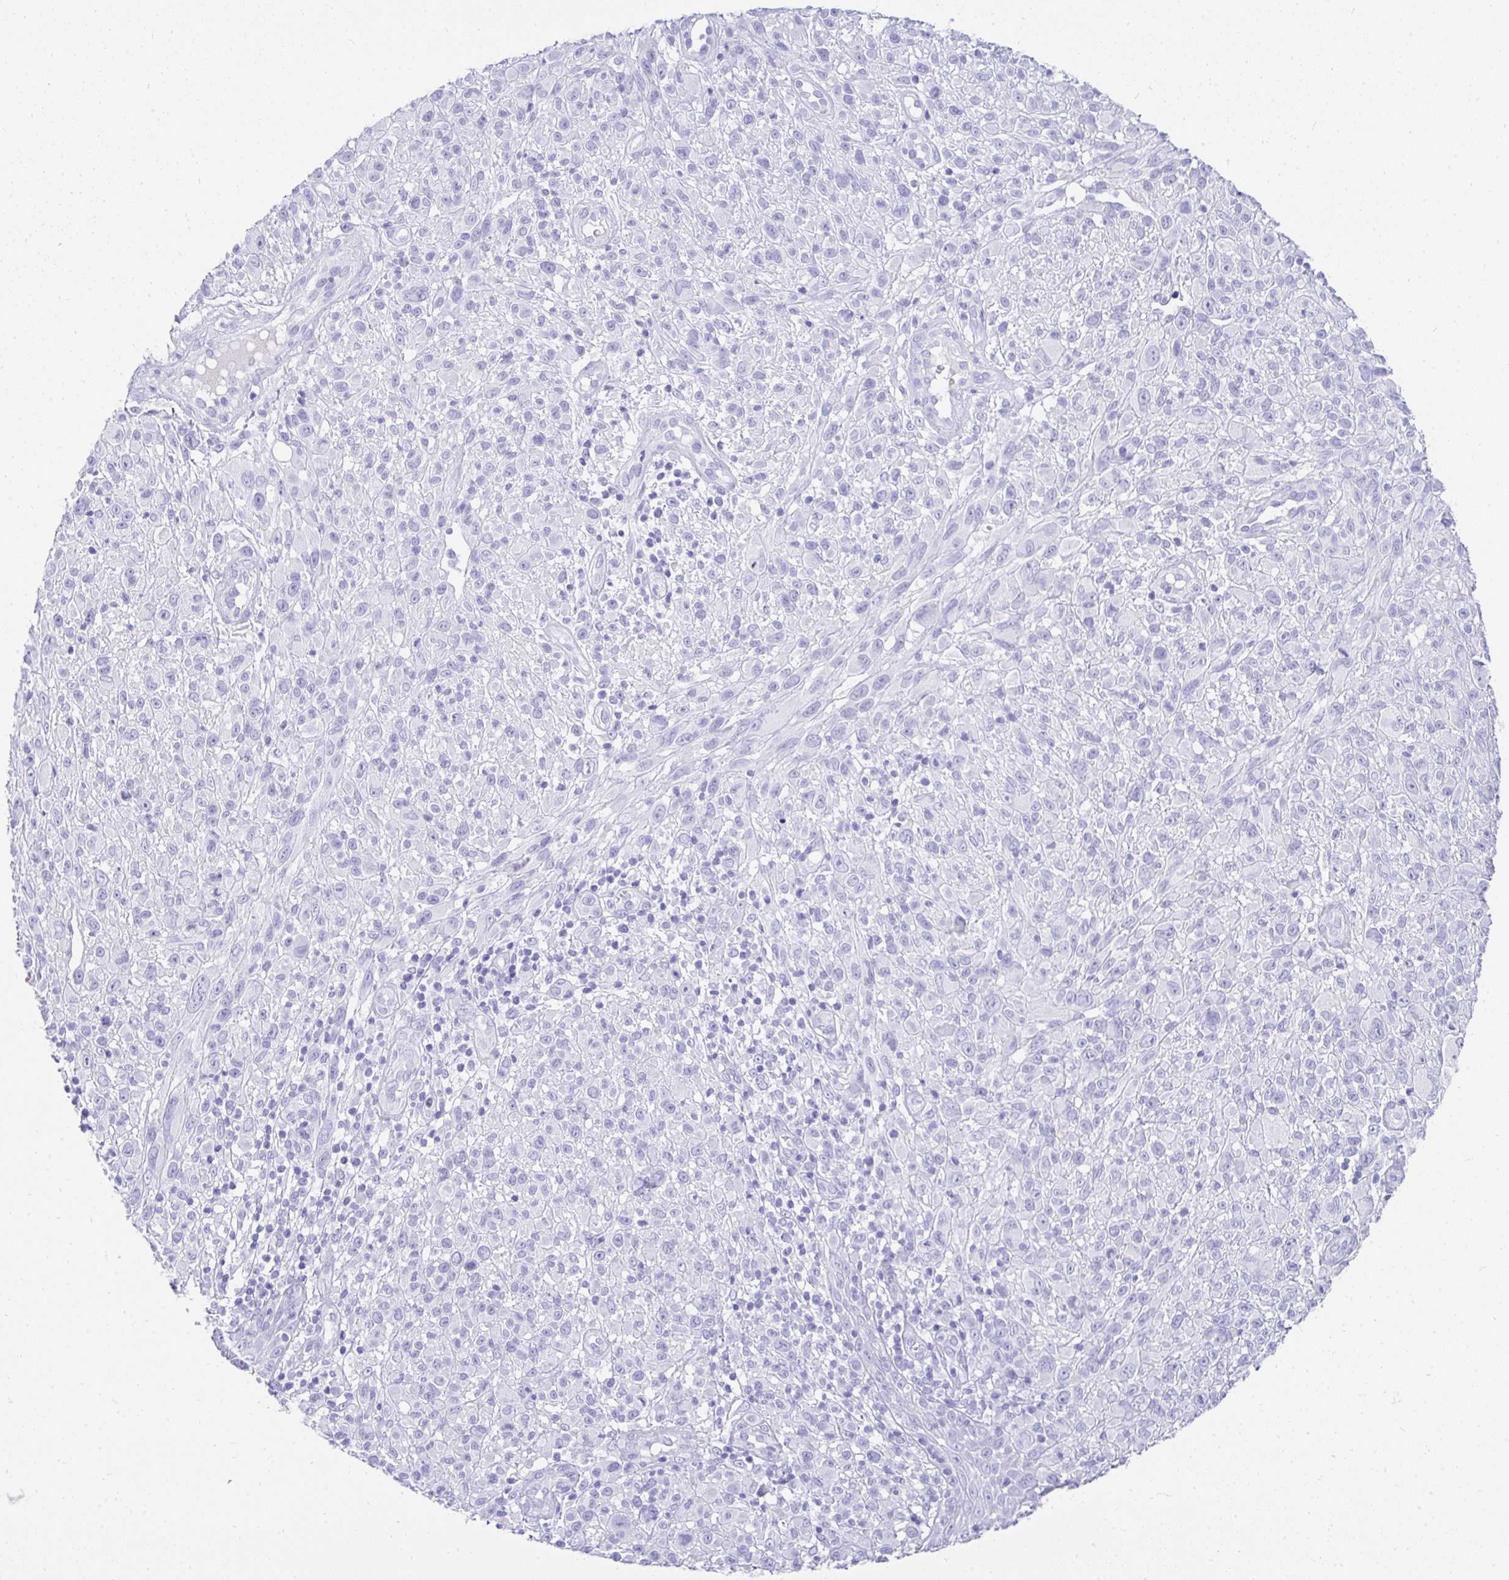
{"staining": {"intensity": "negative", "quantity": "none", "location": "none"}, "tissue": "melanoma", "cell_type": "Tumor cells", "image_type": "cancer", "snomed": [{"axis": "morphology", "description": "Malignant melanoma, NOS"}, {"axis": "topography", "description": "Skin"}], "caption": "An immunohistochemistry micrograph of malignant melanoma is shown. There is no staining in tumor cells of malignant melanoma. (DAB immunohistochemistry (IHC) visualized using brightfield microscopy, high magnification).", "gene": "TNNT1", "patient": {"sex": "male", "age": 68}}